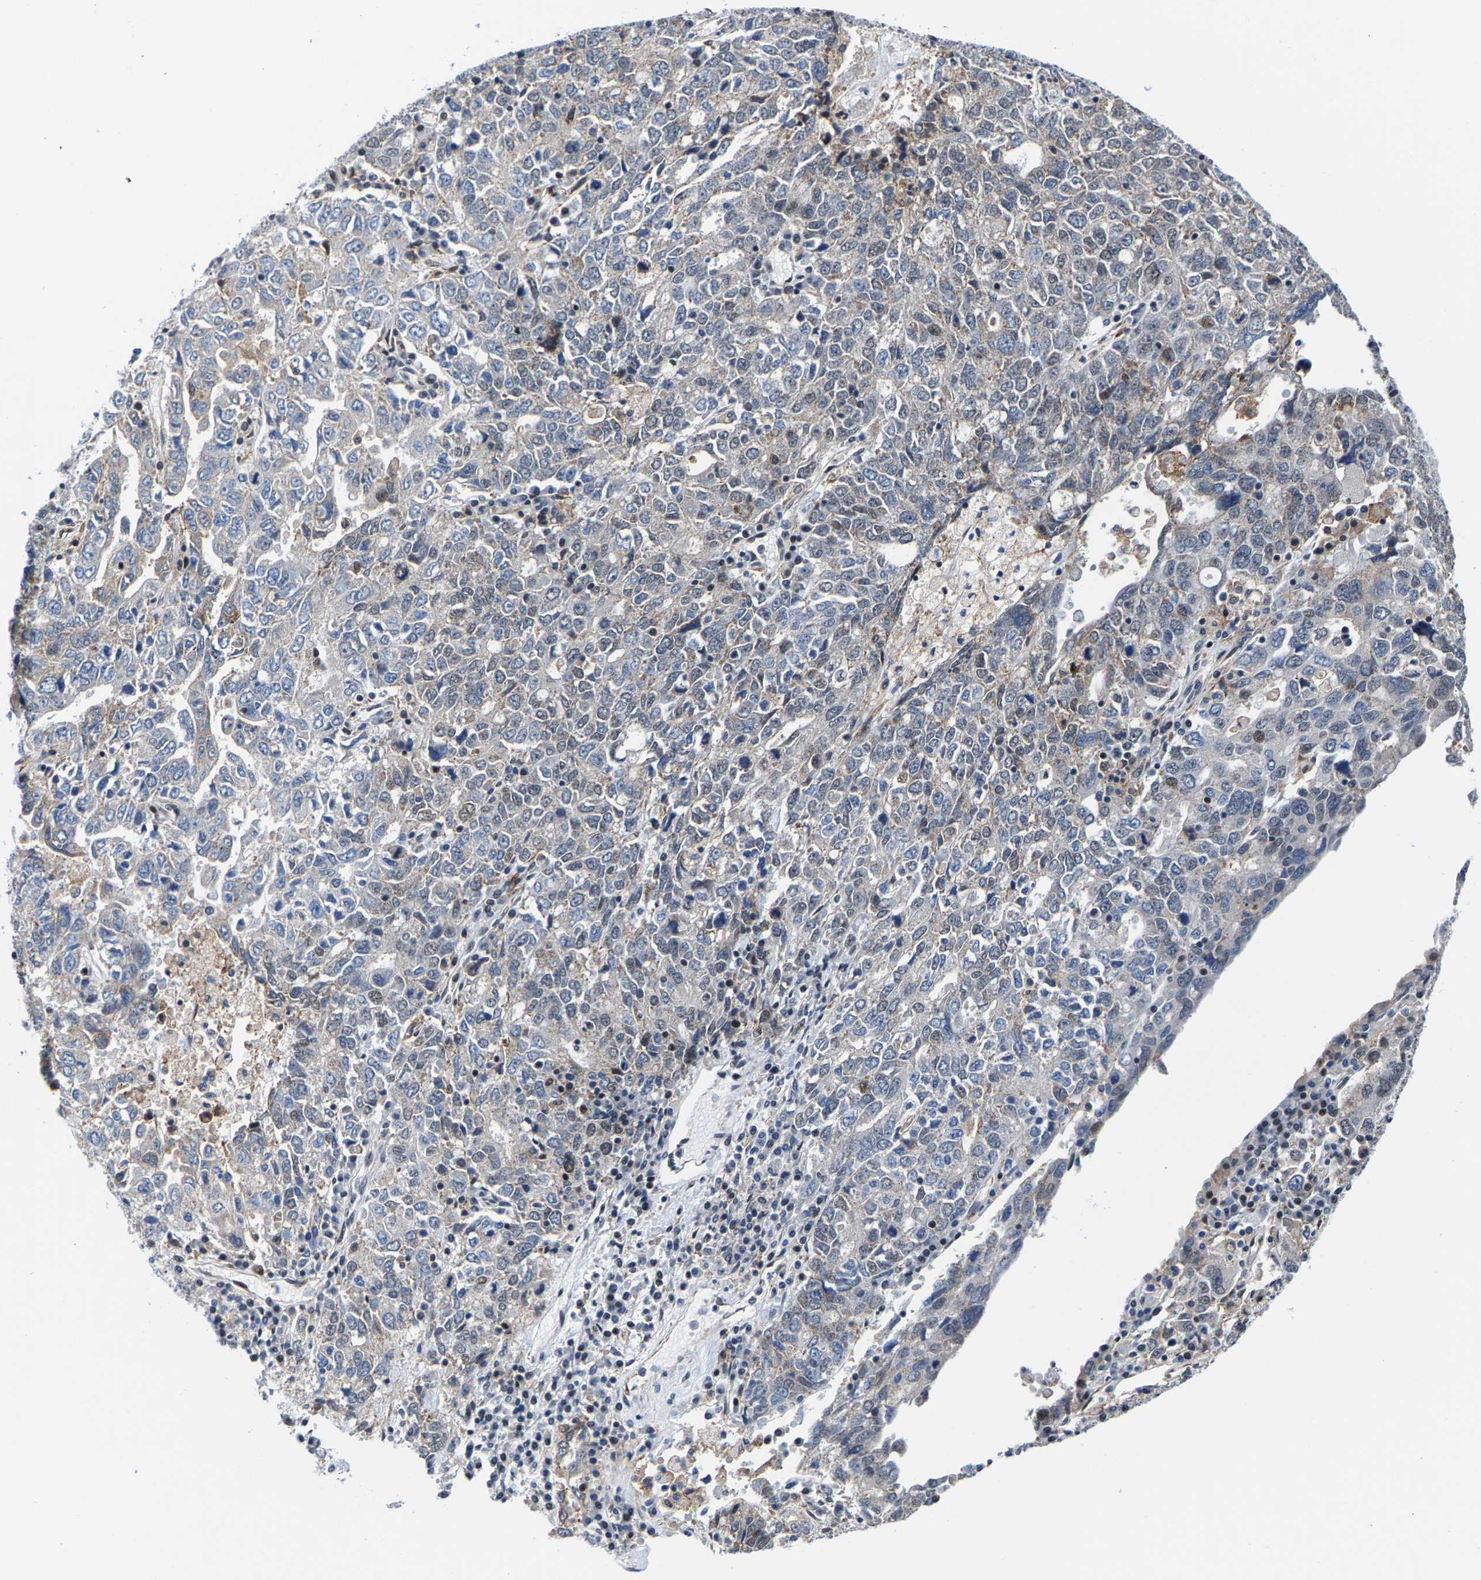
{"staining": {"intensity": "negative", "quantity": "none", "location": "none"}, "tissue": "ovarian cancer", "cell_type": "Tumor cells", "image_type": "cancer", "snomed": [{"axis": "morphology", "description": "Carcinoma, endometroid"}, {"axis": "topography", "description": "Ovary"}], "caption": "The immunohistochemistry (IHC) micrograph has no significant staining in tumor cells of ovarian endometroid carcinoma tissue.", "gene": "GTPBP10", "patient": {"sex": "female", "age": 62}}